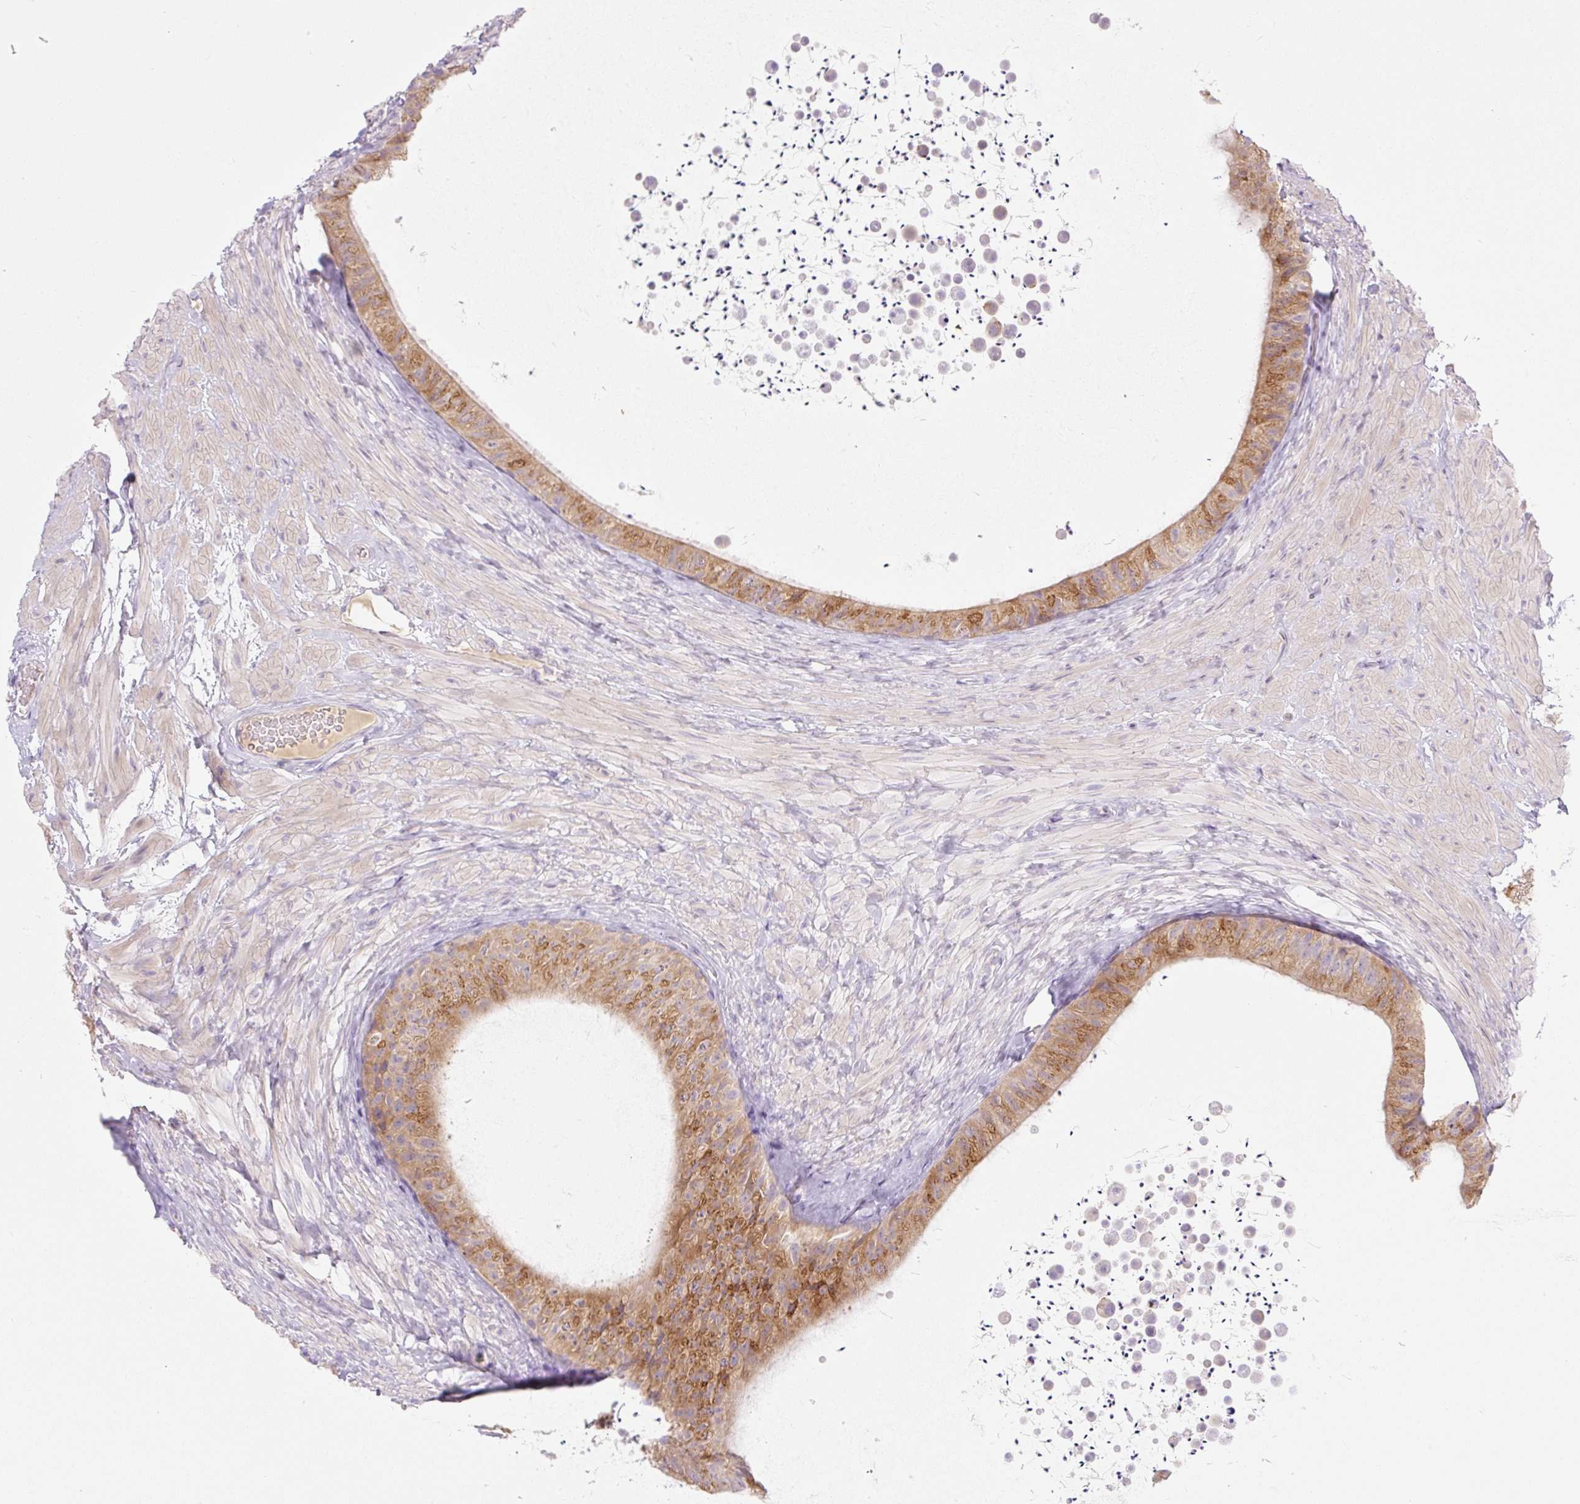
{"staining": {"intensity": "moderate", "quantity": ">75%", "location": "cytoplasmic/membranous"}, "tissue": "epididymis", "cell_type": "Glandular cells", "image_type": "normal", "snomed": [{"axis": "morphology", "description": "Normal tissue, NOS"}, {"axis": "topography", "description": "Epididymis, spermatic cord, NOS"}, {"axis": "topography", "description": "Epididymis"}], "caption": "A micrograph of human epididymis stained for a protein shows moderate cytoplasmic/membranous brown staining in glandular cells. (IHC, brightfield microscopy, high magnification).", "gene": "MIA2", "patient": {"sex": "male", "age": 31}}